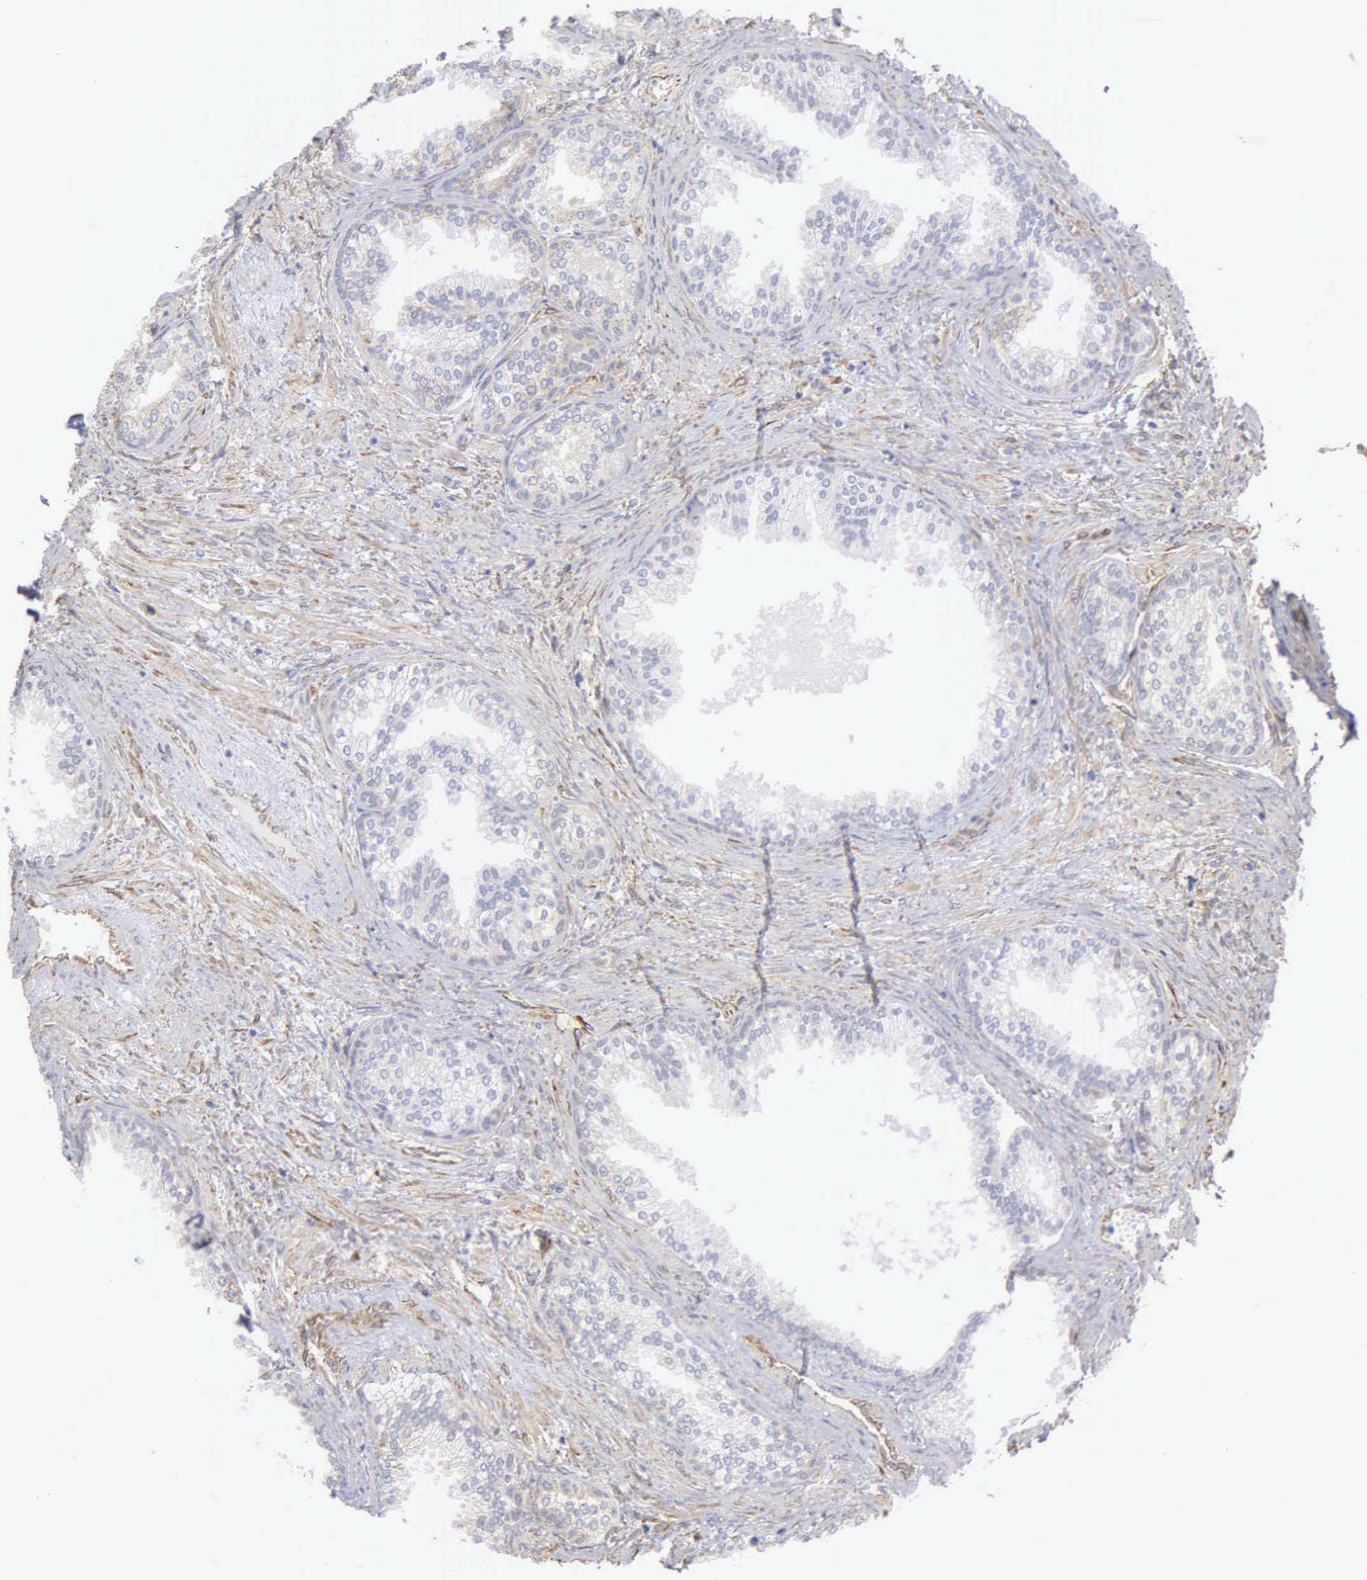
{"staining": {"intensity": "weak", "quantity": "25%-75%", "location": "cytoplasmic/membranous"}, "tissue": "prostate", "cell_type": "Glandular cells", "image_type": "normal", "snomed": [{"axis": "morphology", "description": "Normal tissue, NOS"}, {"axis": "topography", "description": "Prostate"}], "caption": "Immunohistochemistry (IHC) photomicrograph of unremarkable human prostate stained for a protein (brown), which exhibits low levels of weak cytoplasmic/membranous positivity in about 25%-75% of glandular cells.", "gene": "LIN52", "patient": {"sex": "male", "age": 68}}